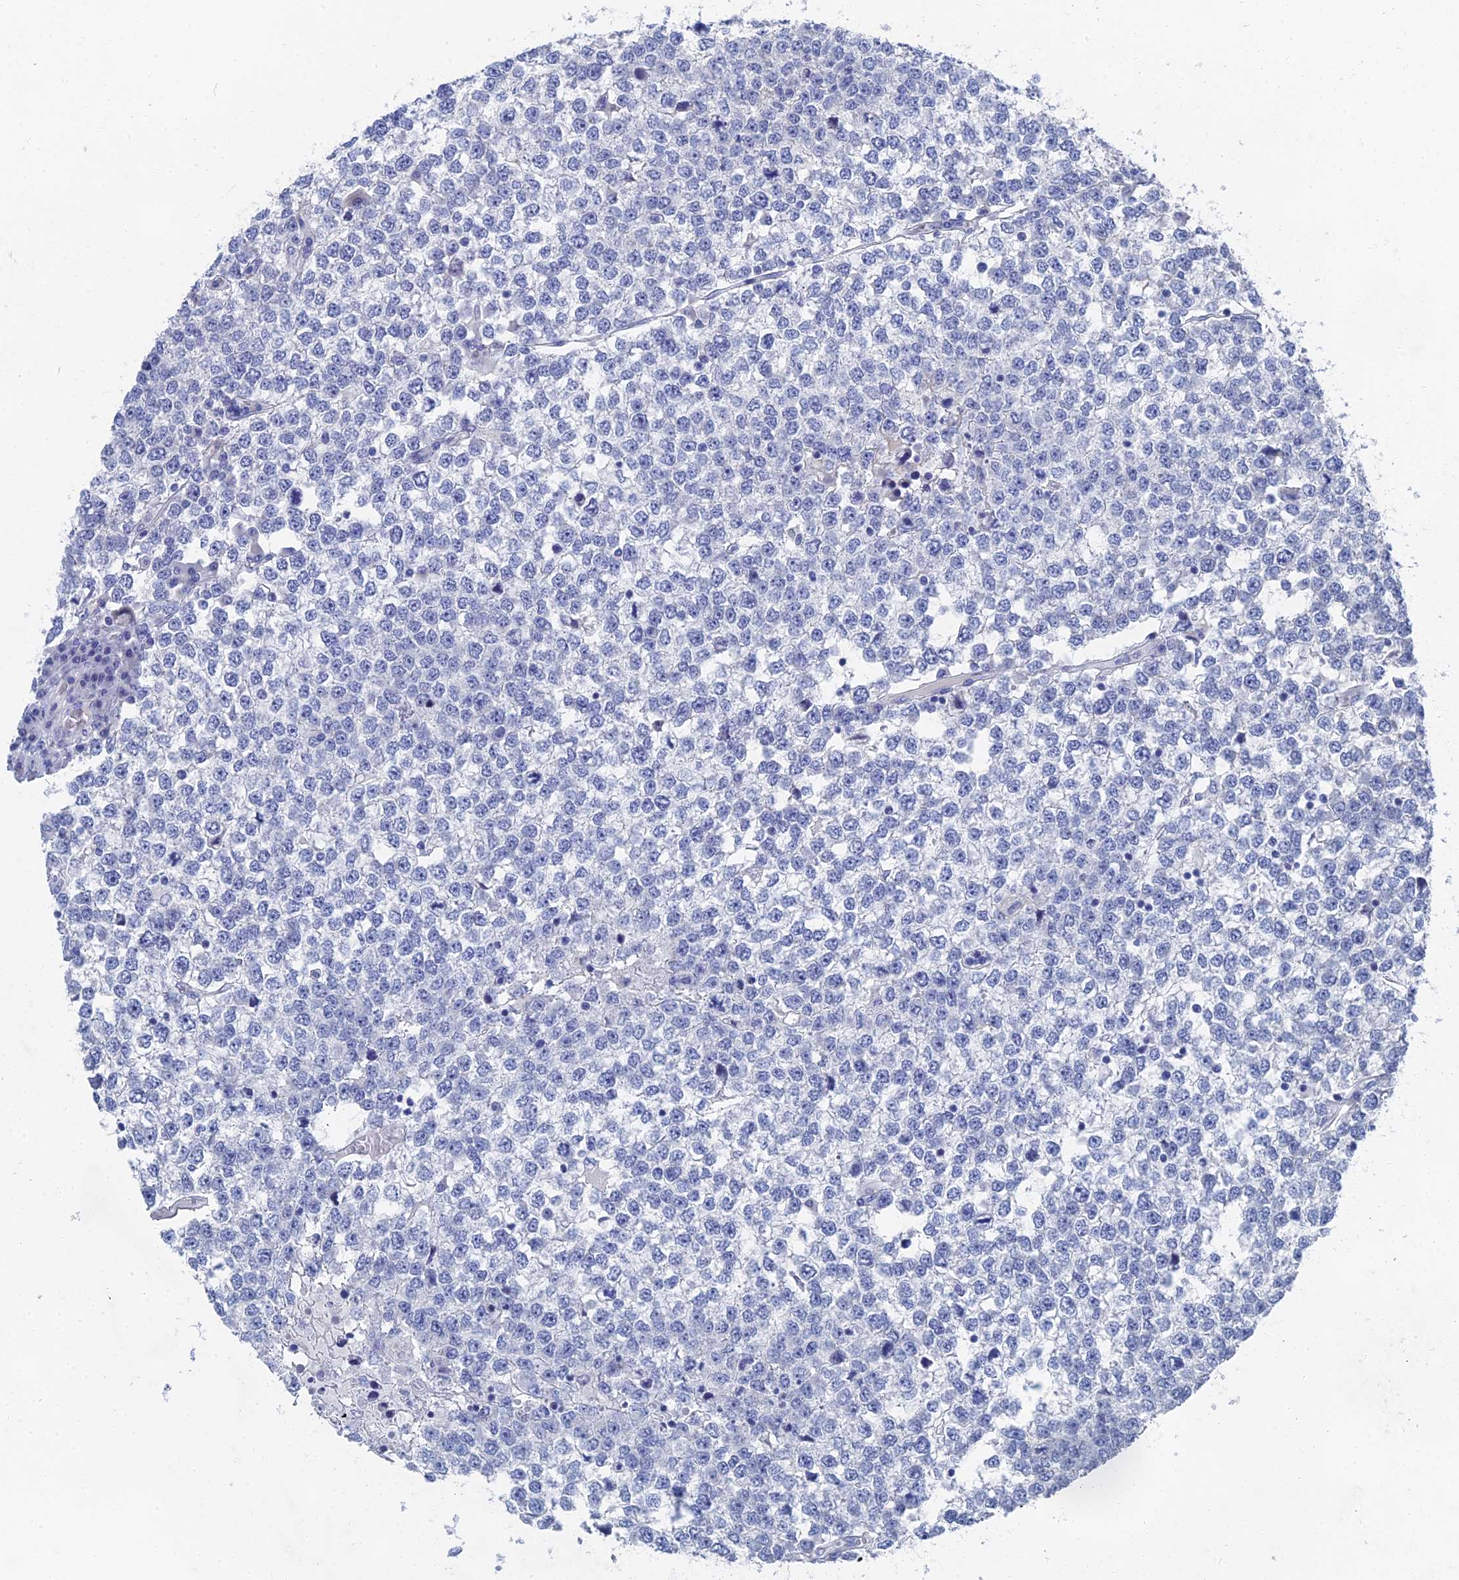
{"staining": {"intensity": "negative", "quantity": "none", "location": "none"}, "tissue": "testis cancer", "cell_type": "Tumor cells", "image_type": "cancer", "snomed": [{"axis": "morphology", "description": "Seminoma, NOS"}, {"axis": "topography", "description": "Testis"}], "caption": "This is an immunohistochemistry (IHC) image of human testis cancer (seminoma). There is no staining in tumor cells.", "gene": "GFAP", "patient": {"sex": "male", "age": 65}}